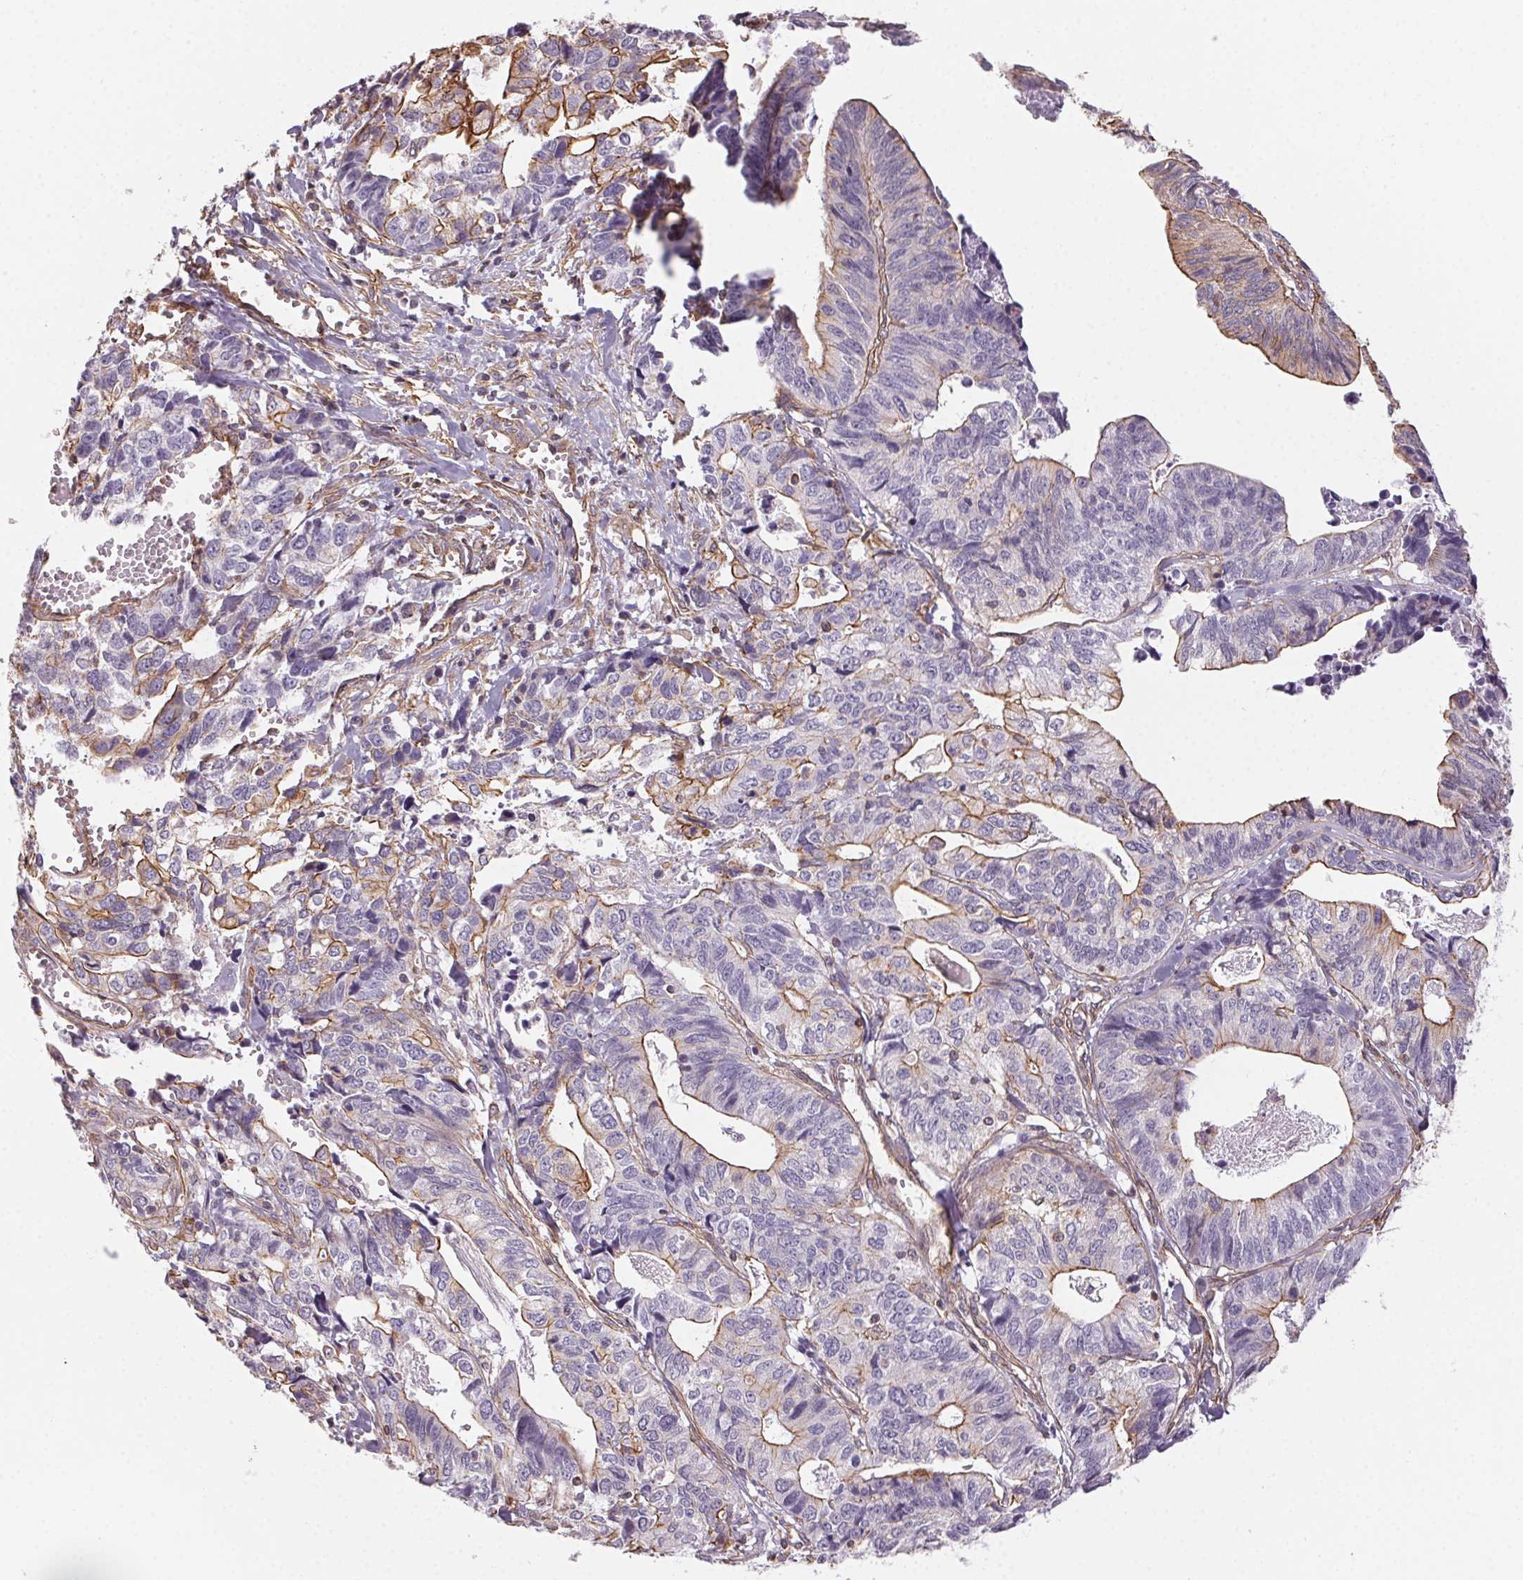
{"staining": {"intensity": "moderate", "quantity": "<25%", "location": "cytoplasmic/membranous"}, "tissue": "stomach cancer", "cell_type": "Tumor cells", "image_type": "cancer", "snomed": [{"axis": "morphology", "description": "Adenocarcinoma, NOS"}, {"axis": "topography", "description": "Stomach, upper"}], "caption": "A brown stain highlights moderate cytoplasmic/membranous positivity of a protein in stomach adenocarcinoma tumor cells.", "gene": "PLA2G4F", "patient": {"sex": "female", "age": 67}}